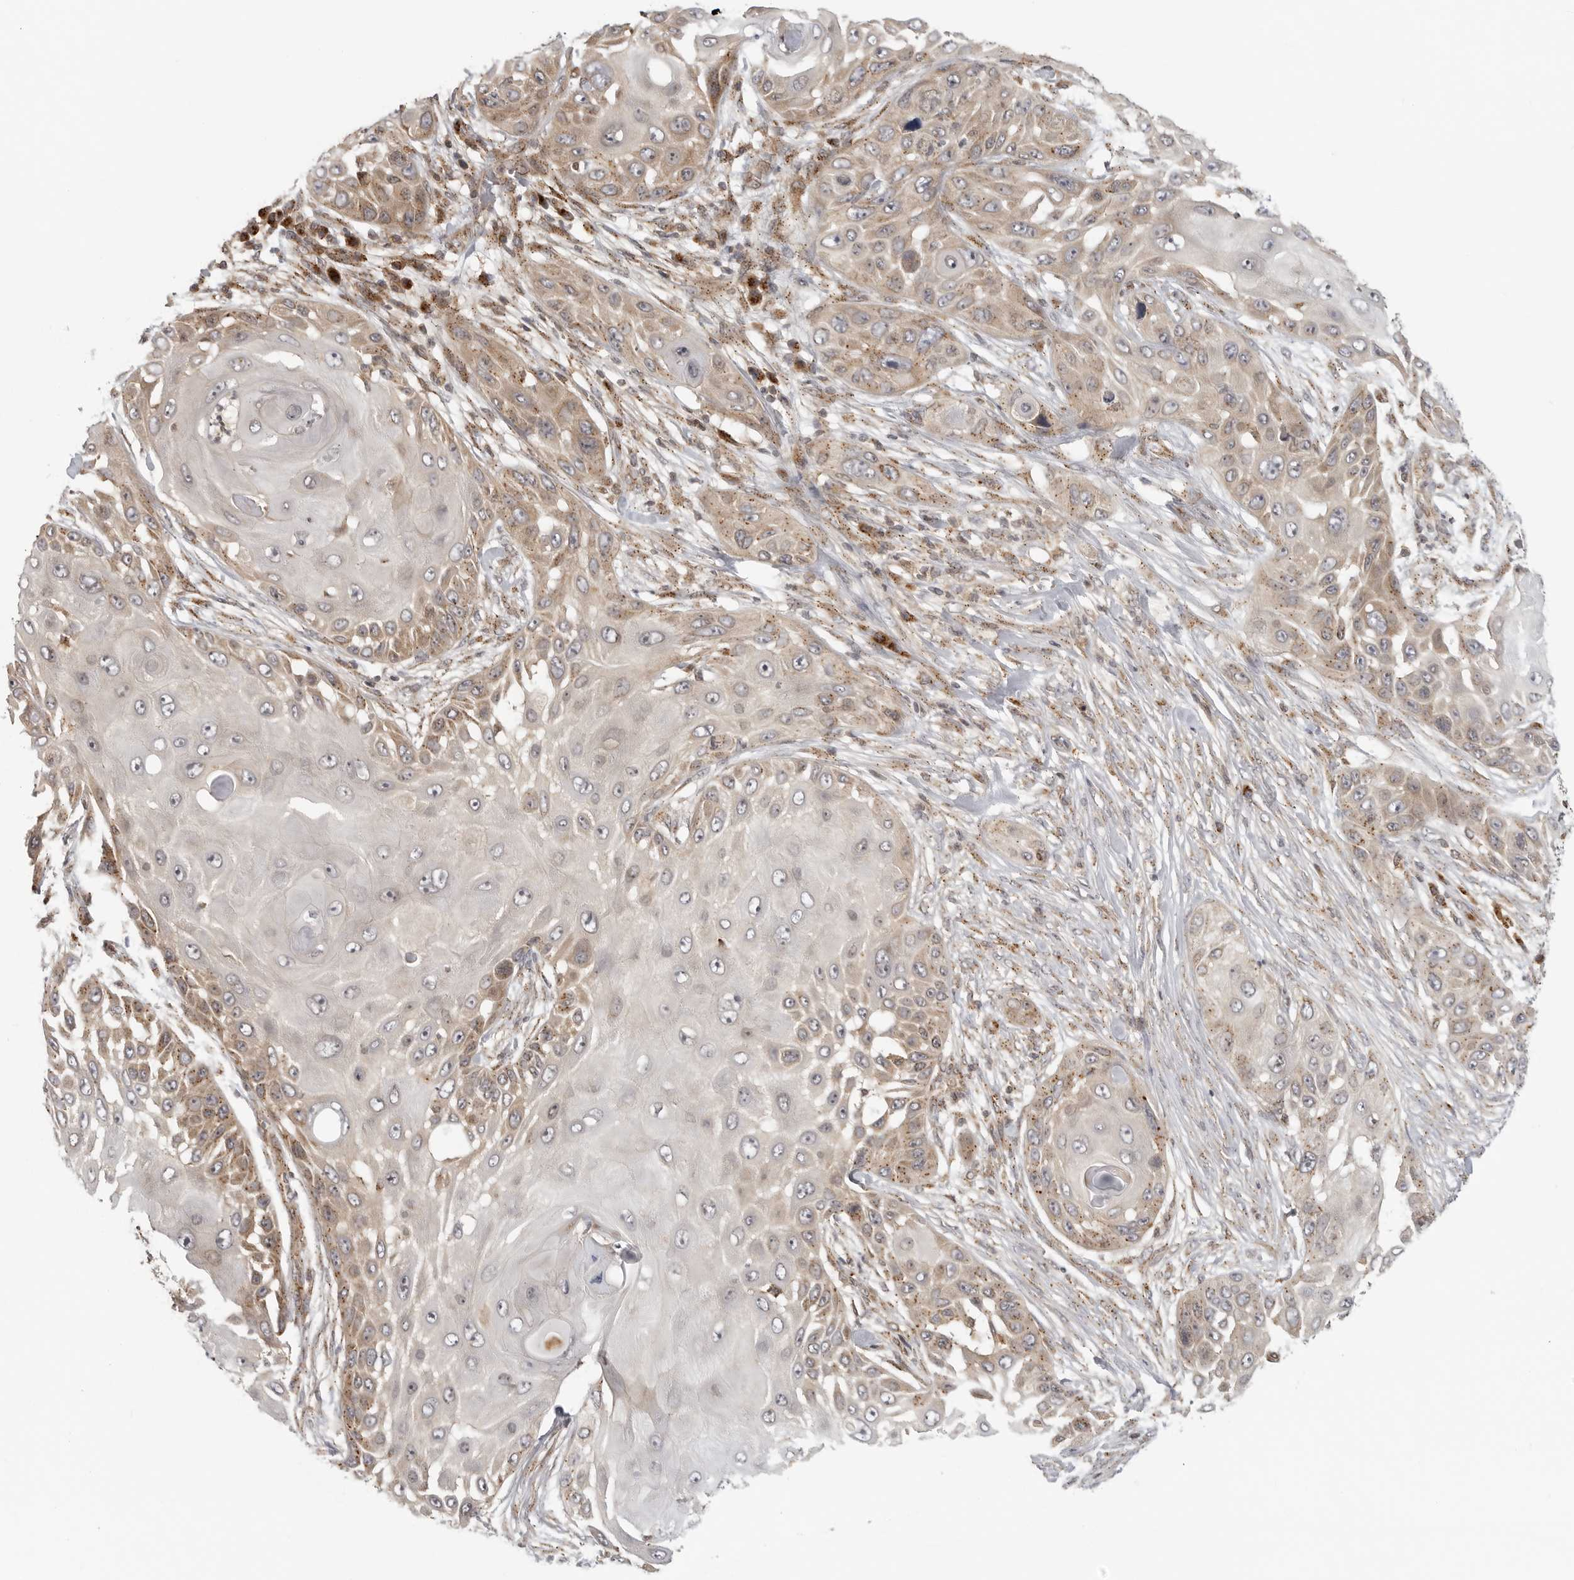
{"staining": {"intensity": "moderate", "quantity": ">75%", "location": "cytoplasmic/membranous"}, "tissue": "skin cancer", "cell_type": "Tumor cells", "image_type": "cancer", "snomed": [{"axis": "morphology", "description": "Squamous cell carcinoma, NOS"}, {"axis": "topography", "description": "Skin"}], "caption": "DAB (3,3'-diaminobenzidine) immunohistochemical staining of skin squamous cell carcinoma reveals moderate cytoplasmic/membranous protein positivity in about >75% of tumor cells. (brown staining indicates protein expression, while blue staining denotes nuclei).", "gene": "COPA", "patient": {"sex": "female", "age": 44}}